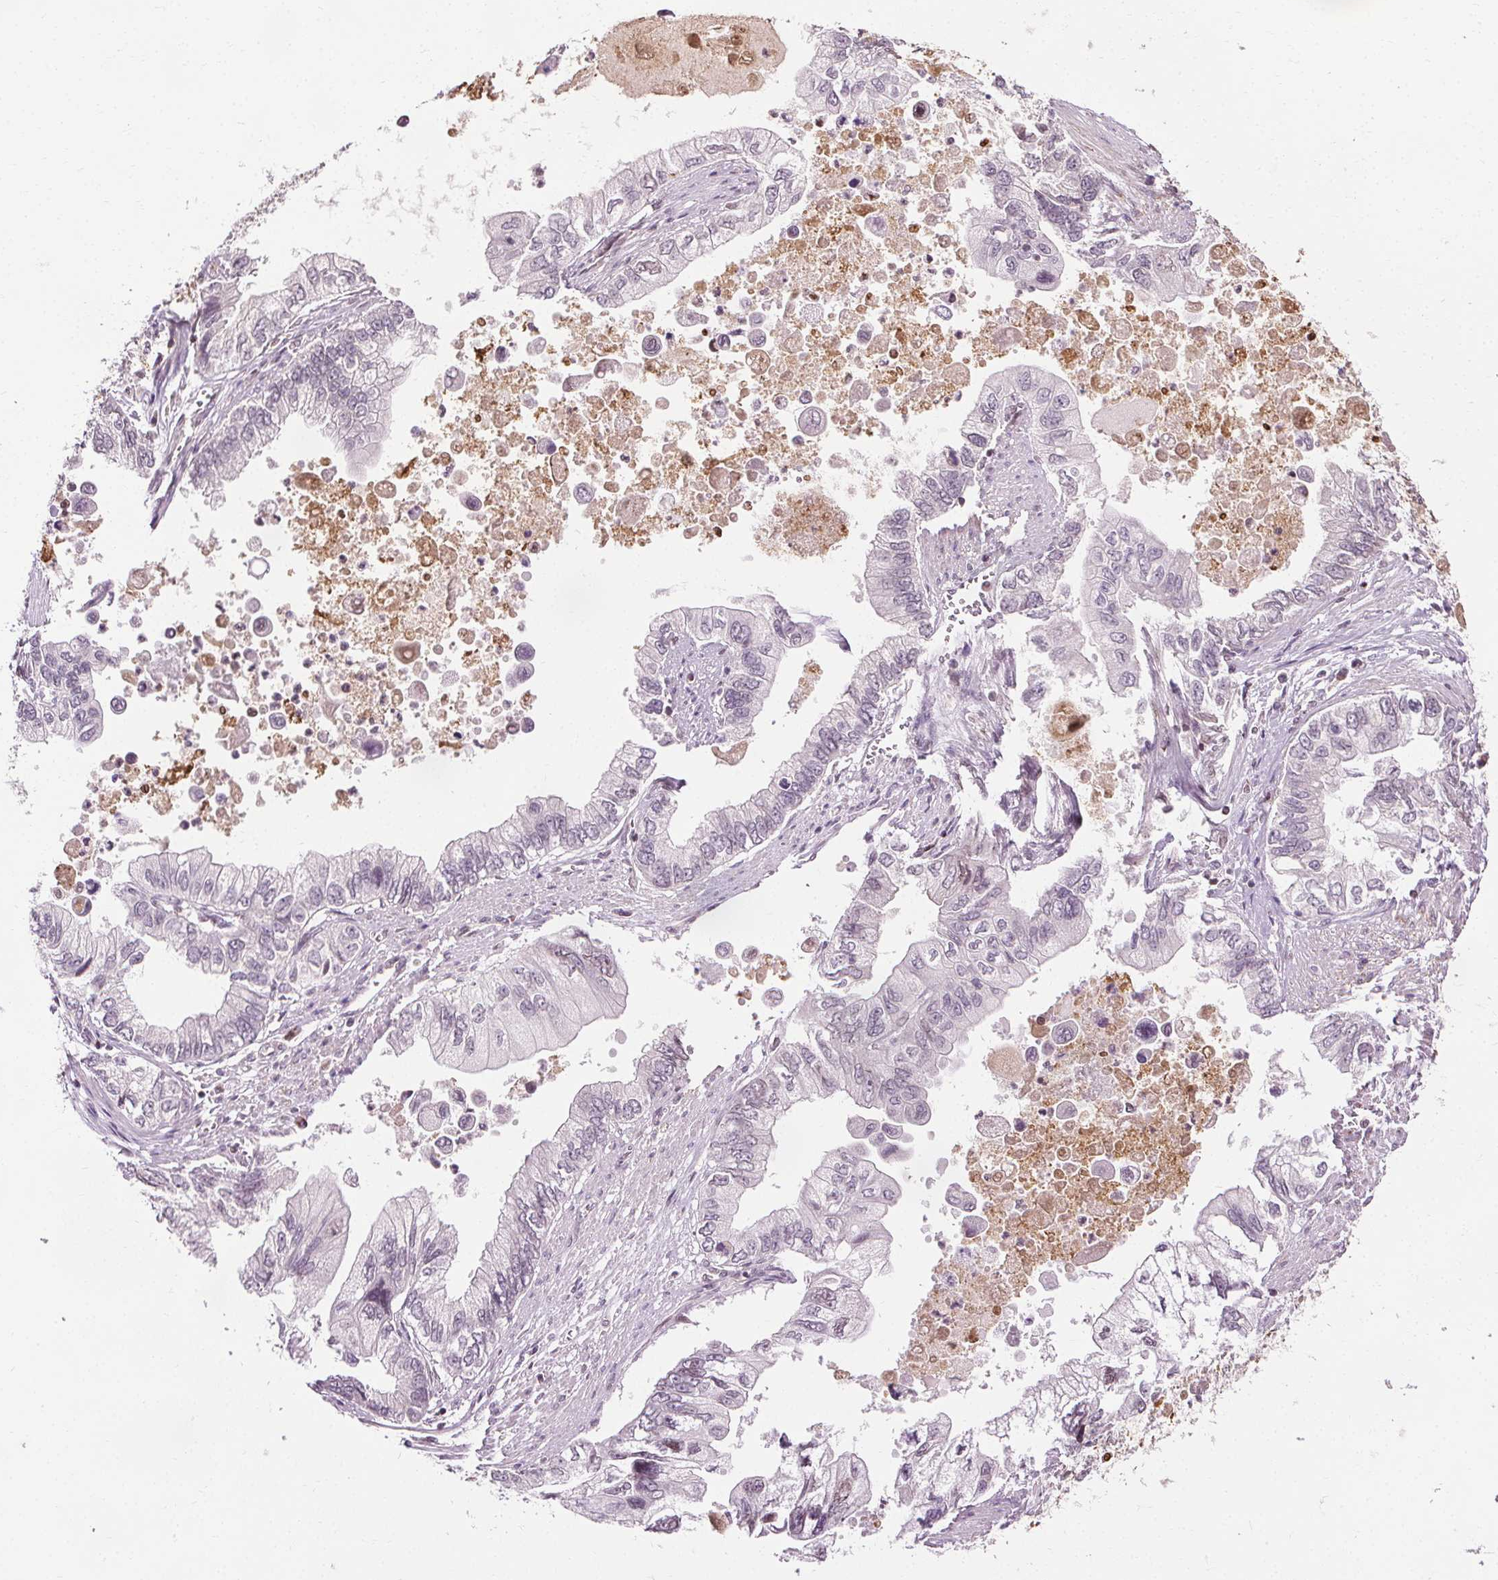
{"staining": {"intensity": "negative", "quantity": "none", "location": "none"}, "tissue": "stomach cancer", "cell_type": "Tumor cells", "image_type": "cancer", "snomed": [{"axis": "morphology", "description": "Adenocarcinoma, NOS"}, {"axis": "topography", "description": "Pancreas"}, {"axis": "topography", "description": "Stomach, upper"}], "caption": "This is an immunohistochemistry (IHC) image of human adenocarcinoma (stomach). There is no positivity in tumor cells.", "gene": "LFNG", "patient": {"sex": "male", "age": 77}}